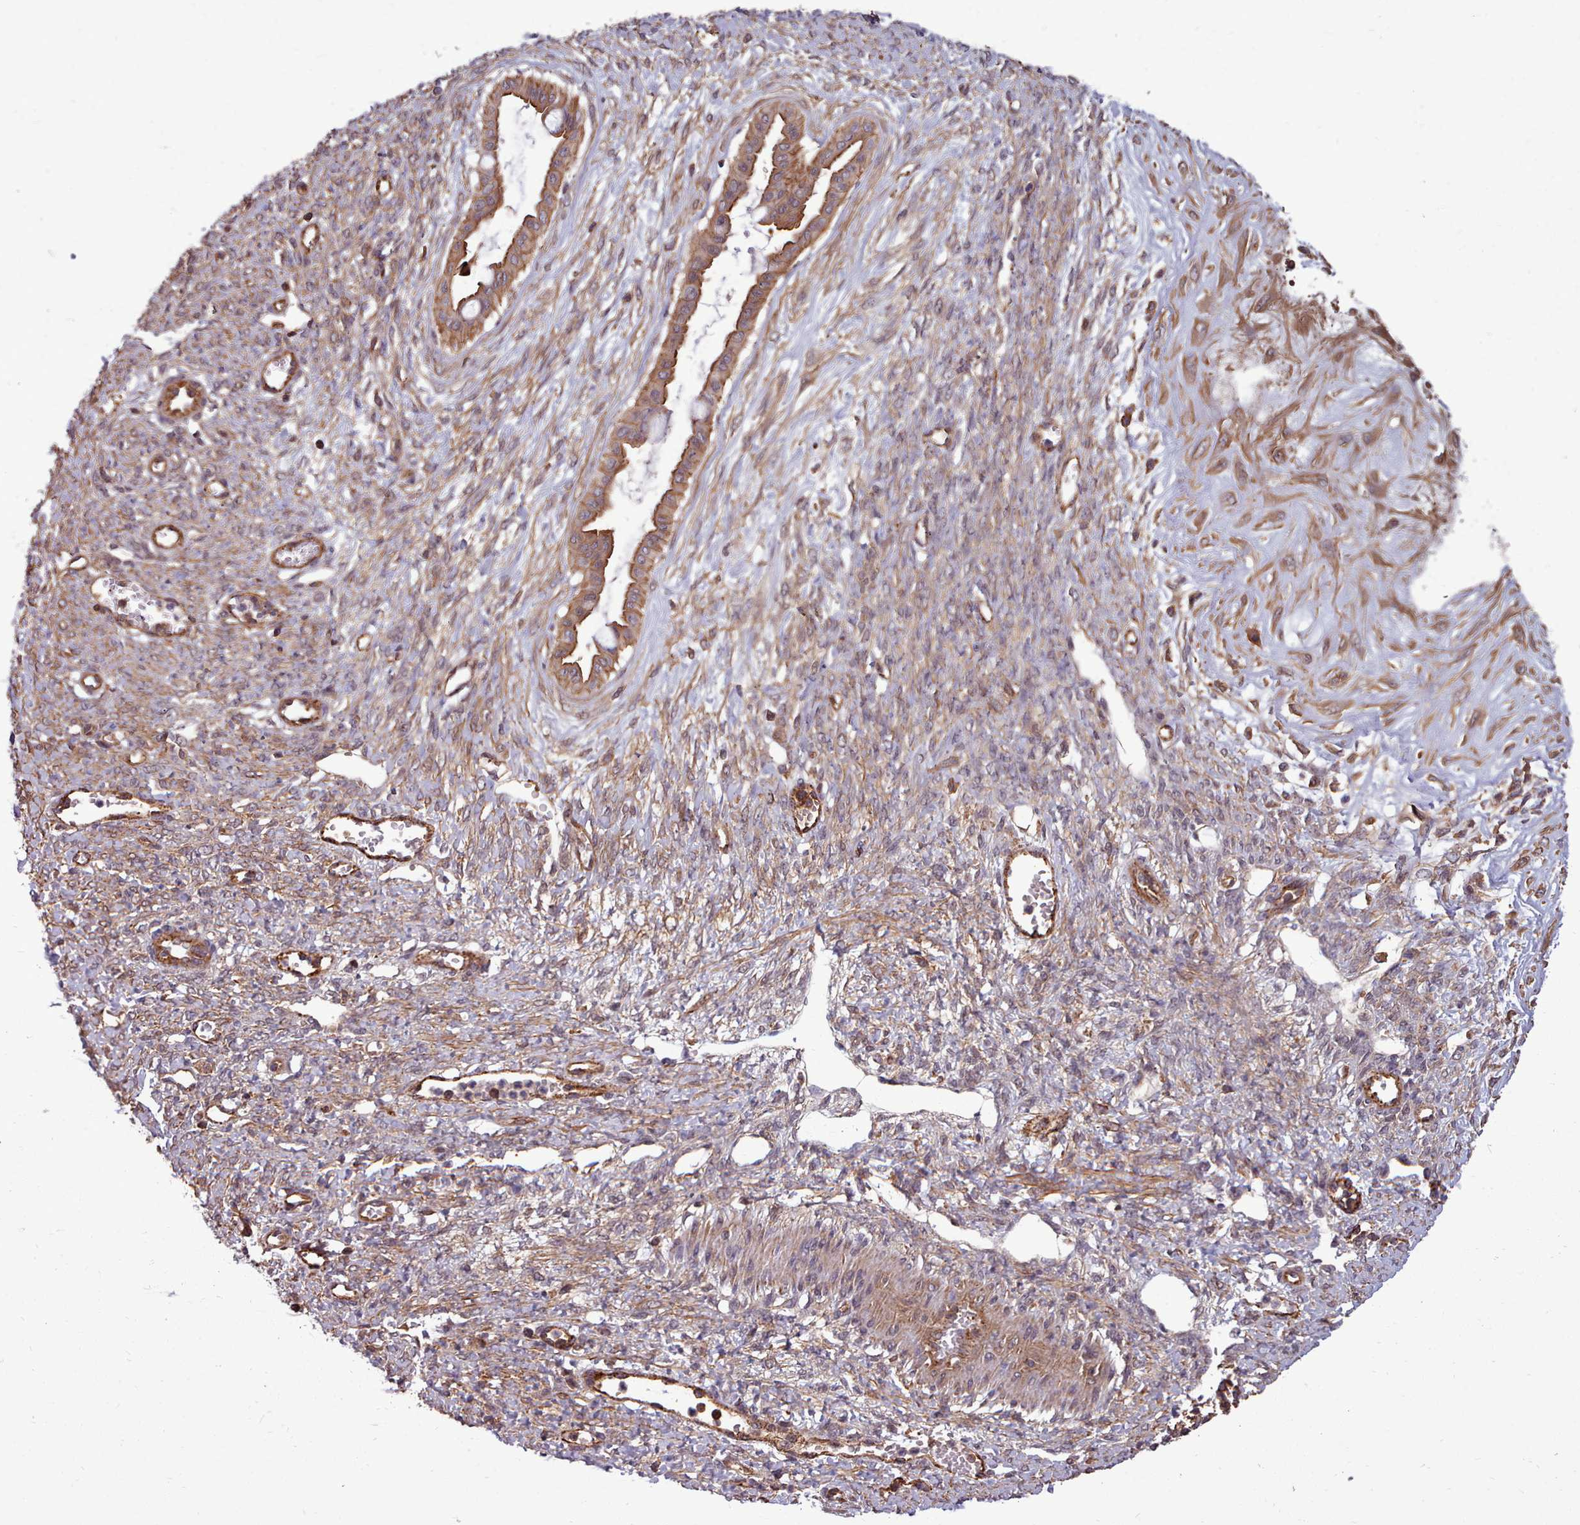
{"staining": {"intensity": "moderate", "quantity": ">75%", "location": "cytoplasmic/membranous"}, "tissue": "ovarian cancer", "cell_type": "Tumor cells", "image_type": "cancer", "snomed": [{"axis": "morphology", "description": "Cystadenocarcinoma, mucinous, NOS"}, {"axis": "topography", "description": "Ovary"}], "caption": "Immunohistochemical staining of human ovarian cancer displays medium levels of moderate cytoplasmic/membranous staining in approximately >75% of tumor cells.", "gene": "STUB1", "patient": {"sex": "female", "age": 73}}